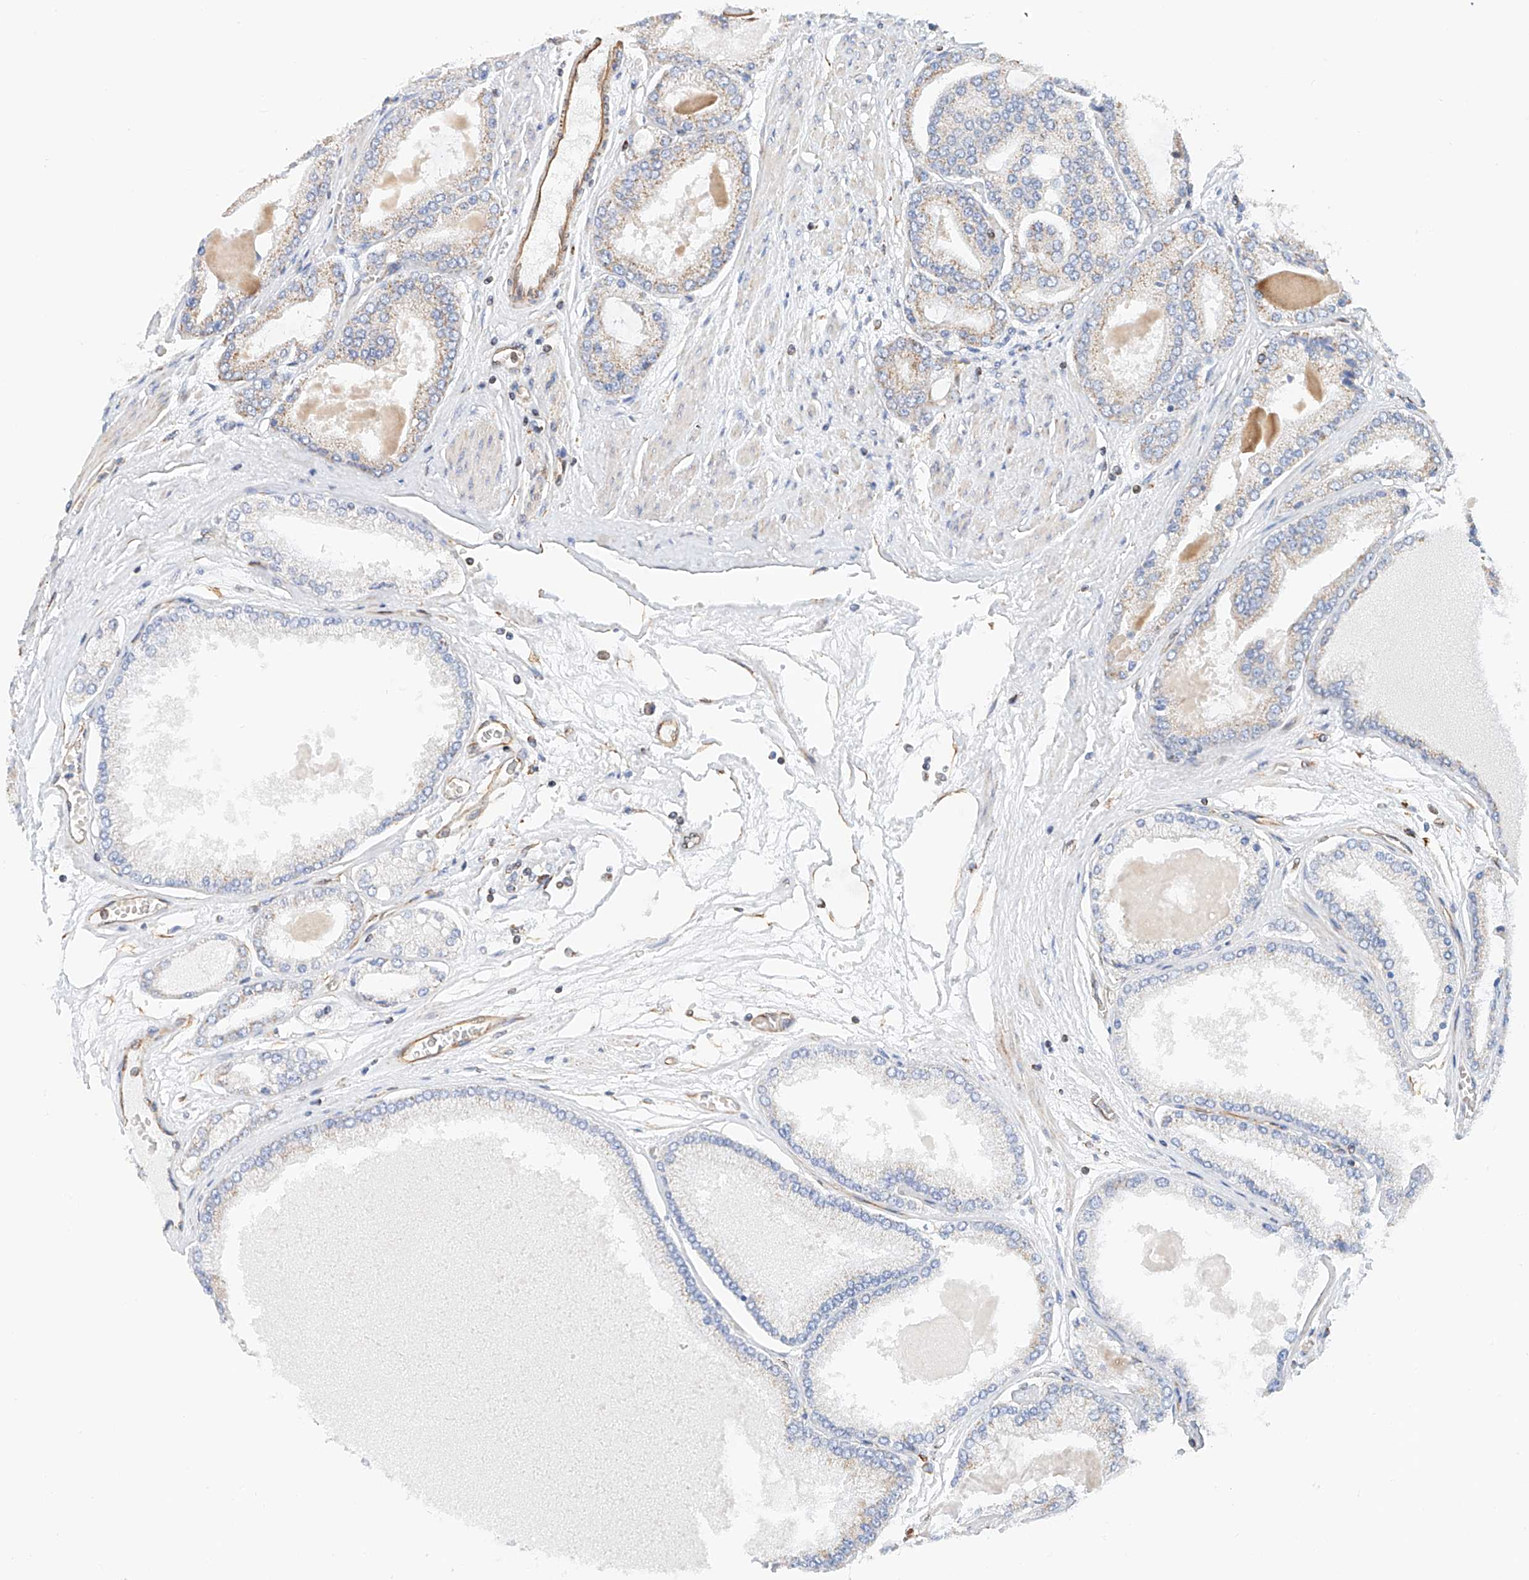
{"staining": {"intensity": "negative", "quantity": "none", "location": "none"}, "tissue": "prostate cancer", "cell_type": "Tumor cells", "image_type": "cancer", "snomed": [{"axis": "morphology", "description": "Adenocarcinoma, High grade"}, {"axis": "topography", "description": "Prostate"}], "caption": "Immunohistochemistry of high-grade adenocarcinoma (prostate) exhibits no positivity in tumor cells.", "gene": "NDUFV3", "patient": {"sex": "male", "age": 59}}